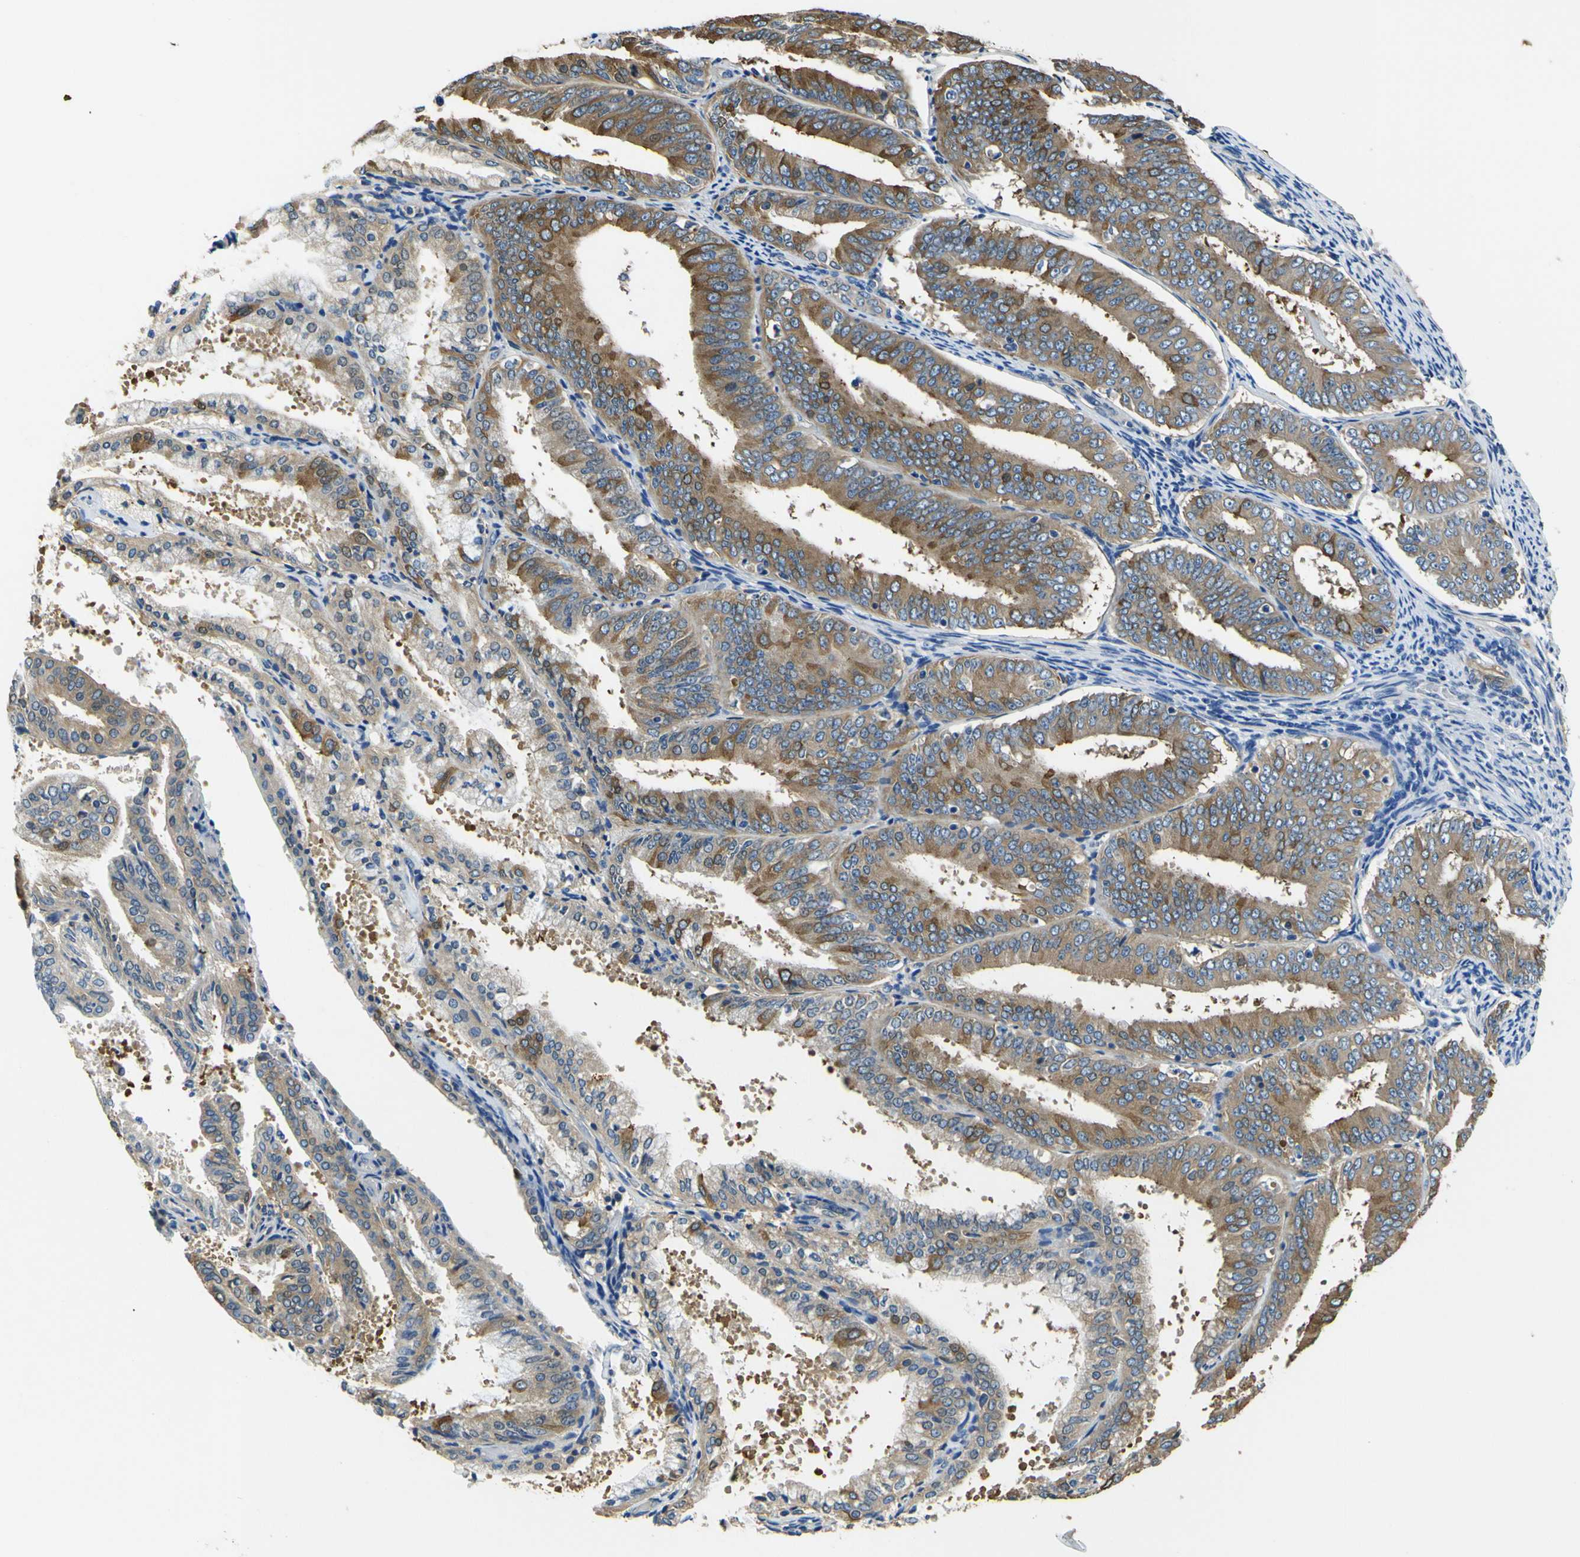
{"staining": {"intensity": "moderate", "quantity": ">75%", "location": "cytoplasmic/membranous"}, "tissue": "endometrial cancer", "cell_type": "Tumor cells", "image_type": "cancer", "snomed": [{"axis": "morphology", "description": "Adenocarcinoma, NOS"}, {"axis": "topography", "description": "Endometrium"}], "caption": "IHC staining of endometrial cancer (adenocarcinoma), which displays medium levels of moderate cytoplasmic/membranous positivity in about >75% of tumor cells indicating moderate cytoplasmic/membranous protein expression. The staining was performed using DAB (3,3'-diaminobenzidine) (brown) for protein detection and nuclei were counterstained in hematoxylin (blue).", "gene": "TUBB", "patient": {"sex": "female", "age": 63}}